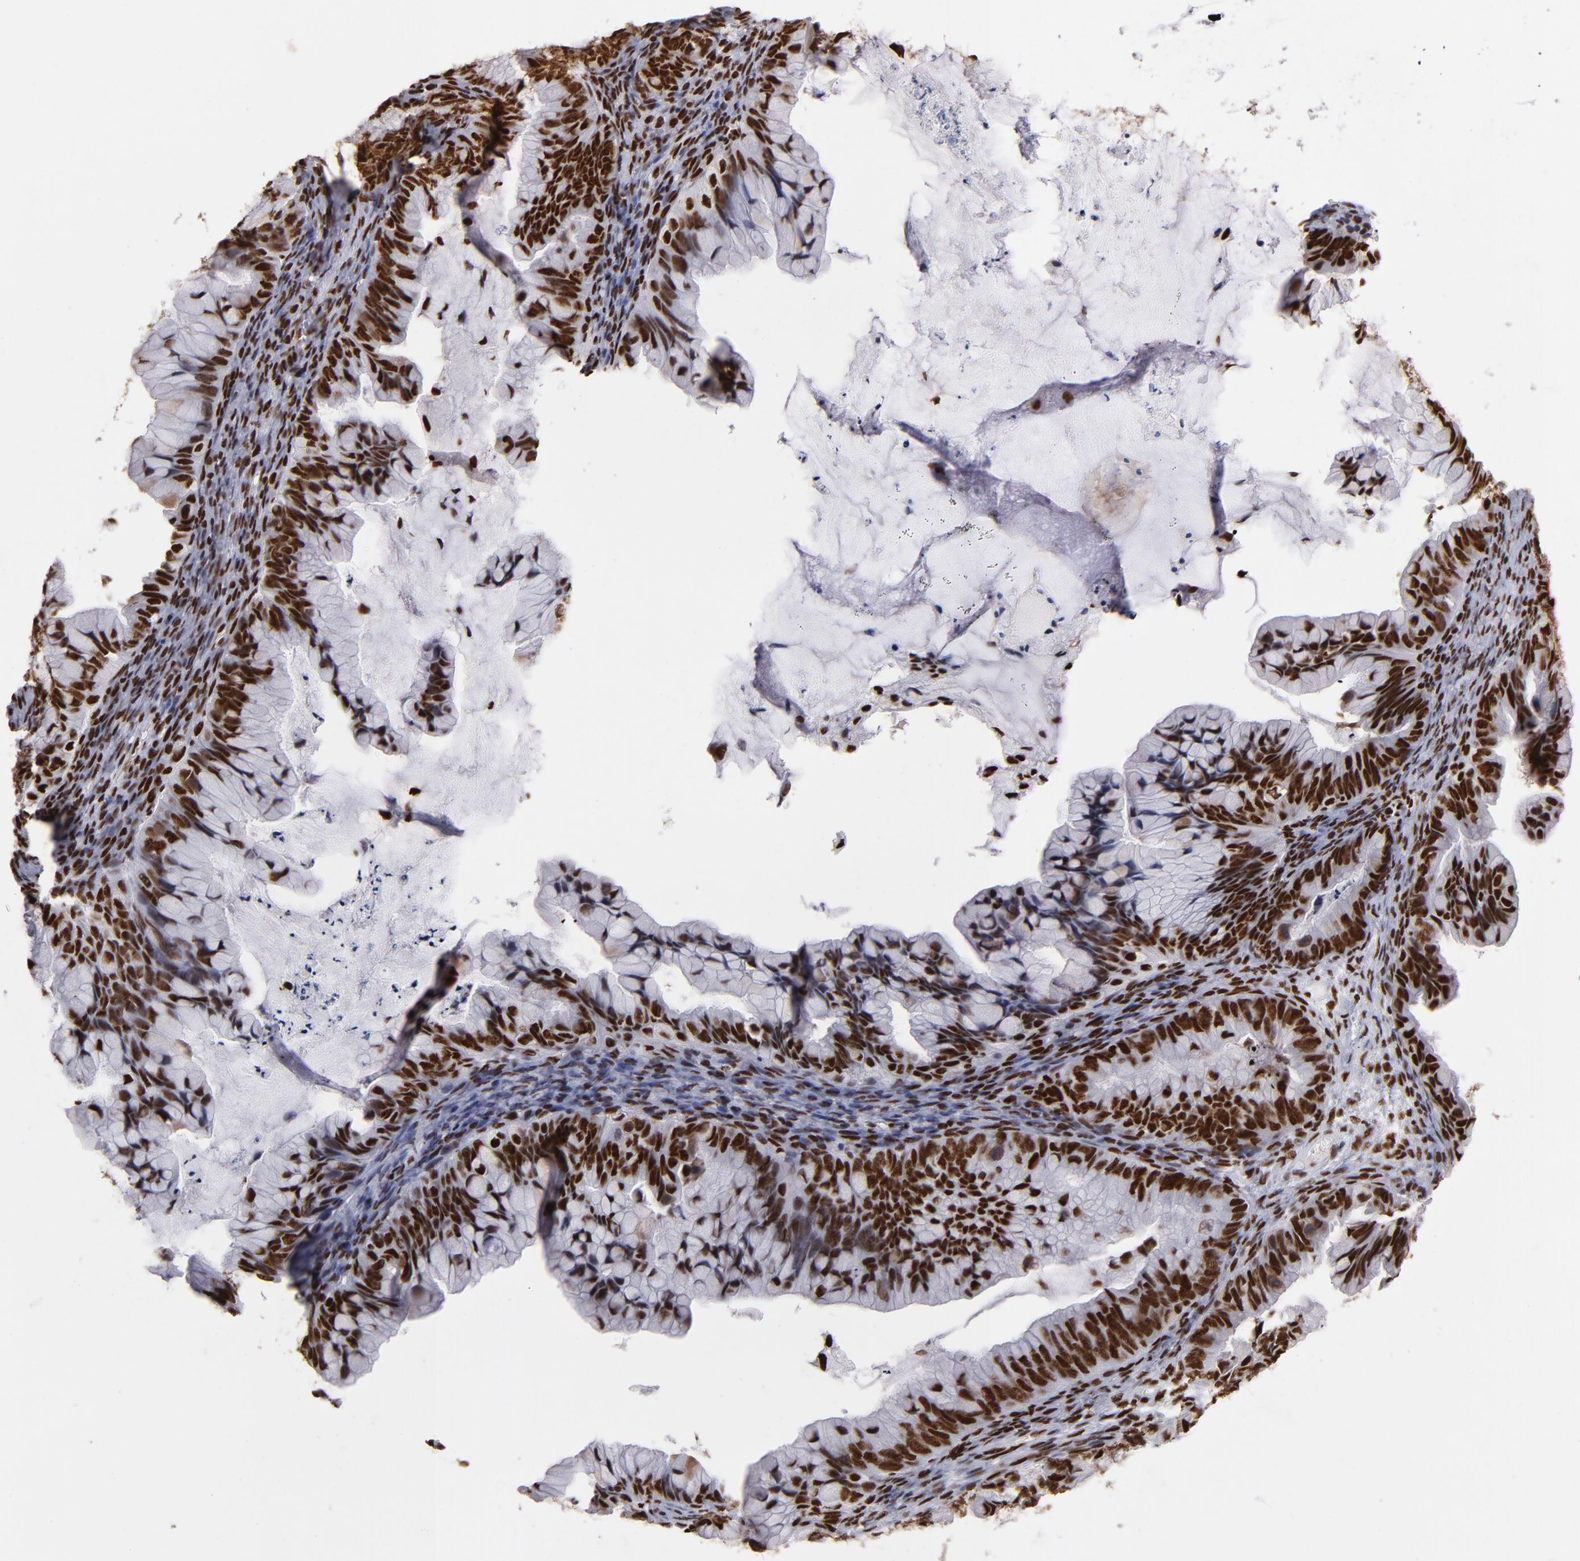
{"staining": {"intensity": "strong", "quantity": ">75%", "location": "nuclear"}, "tissue": "ovarian cancer", "cell_type": "Tumor cells", "image_type": "cancer", "snomed": [{"axis": "morphology", "description": "Cystadenocarcinoma, mucinous, NOS"}, {"axis": "topography", "description": "Ovary"}], "caption": "There is high levels of strong nuclear staining in tumor cells of ovarian mucinous cystadenocarcinoma, as demonstrated by immunohistochemical staining (brown color).", "gene": "MRE11", "patient": {"sex": "female", "age": 36}}